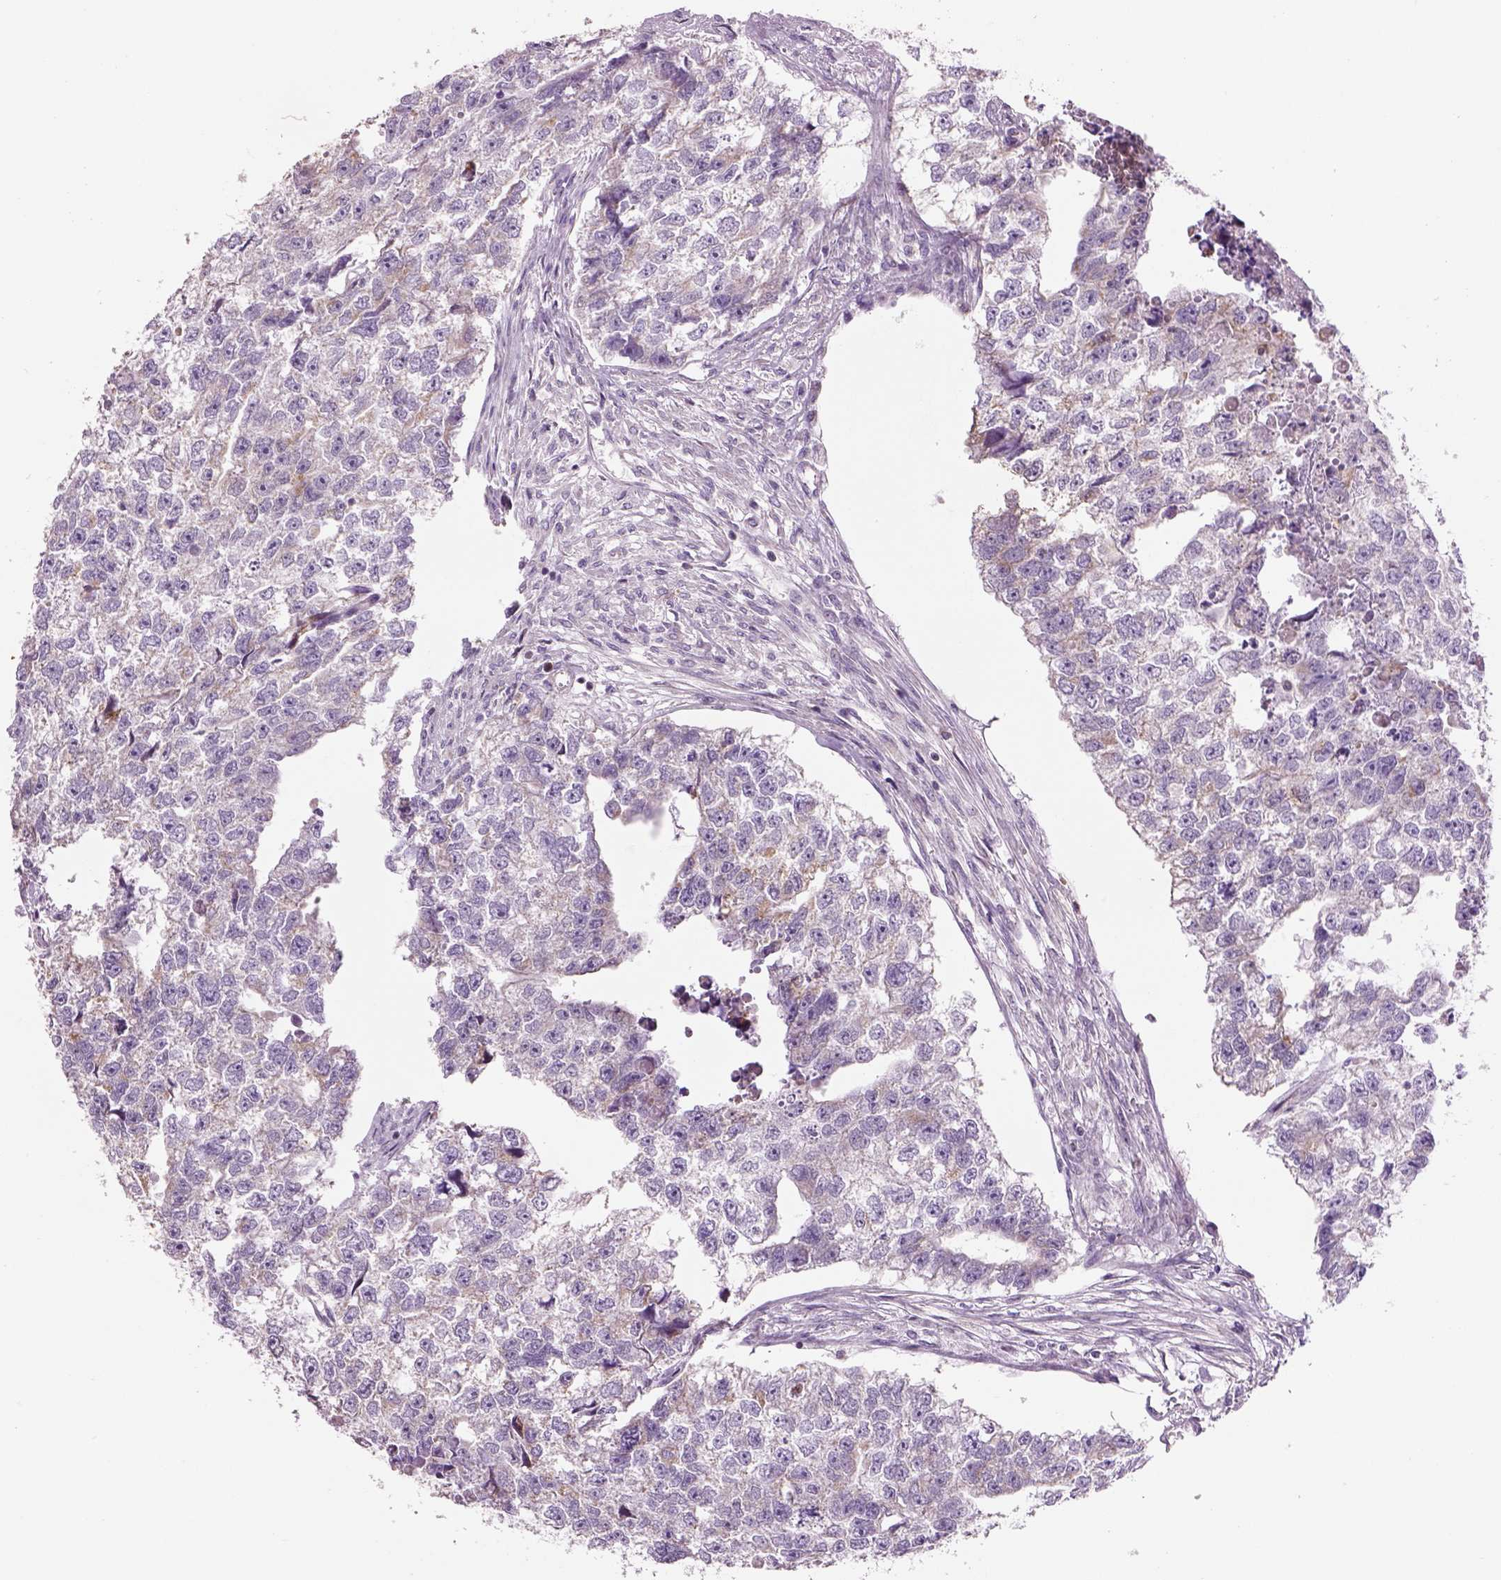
{"staining": {"intensity": "weak", "quantity": "<25%", "location": "cytoplasmic/membranous"}, "tissue": "testis cancer", "cell_type": "Tumor cells", "image_type": "cancer", "snomed": [{"axis": "morphology", "description": "Carcinoma, Embryonal, NOS"}, {"axis": "morphology", "description": "Teratoma, malignant, NOS"}, {"axis": "topography", "description": "Testis"}], "caption": "DAB immunohistochemical staining of human testis cancer reveals no significant staining in tumor cells.", "gene": "IFT52", "patient": {"sex": "male", "age": 44}}